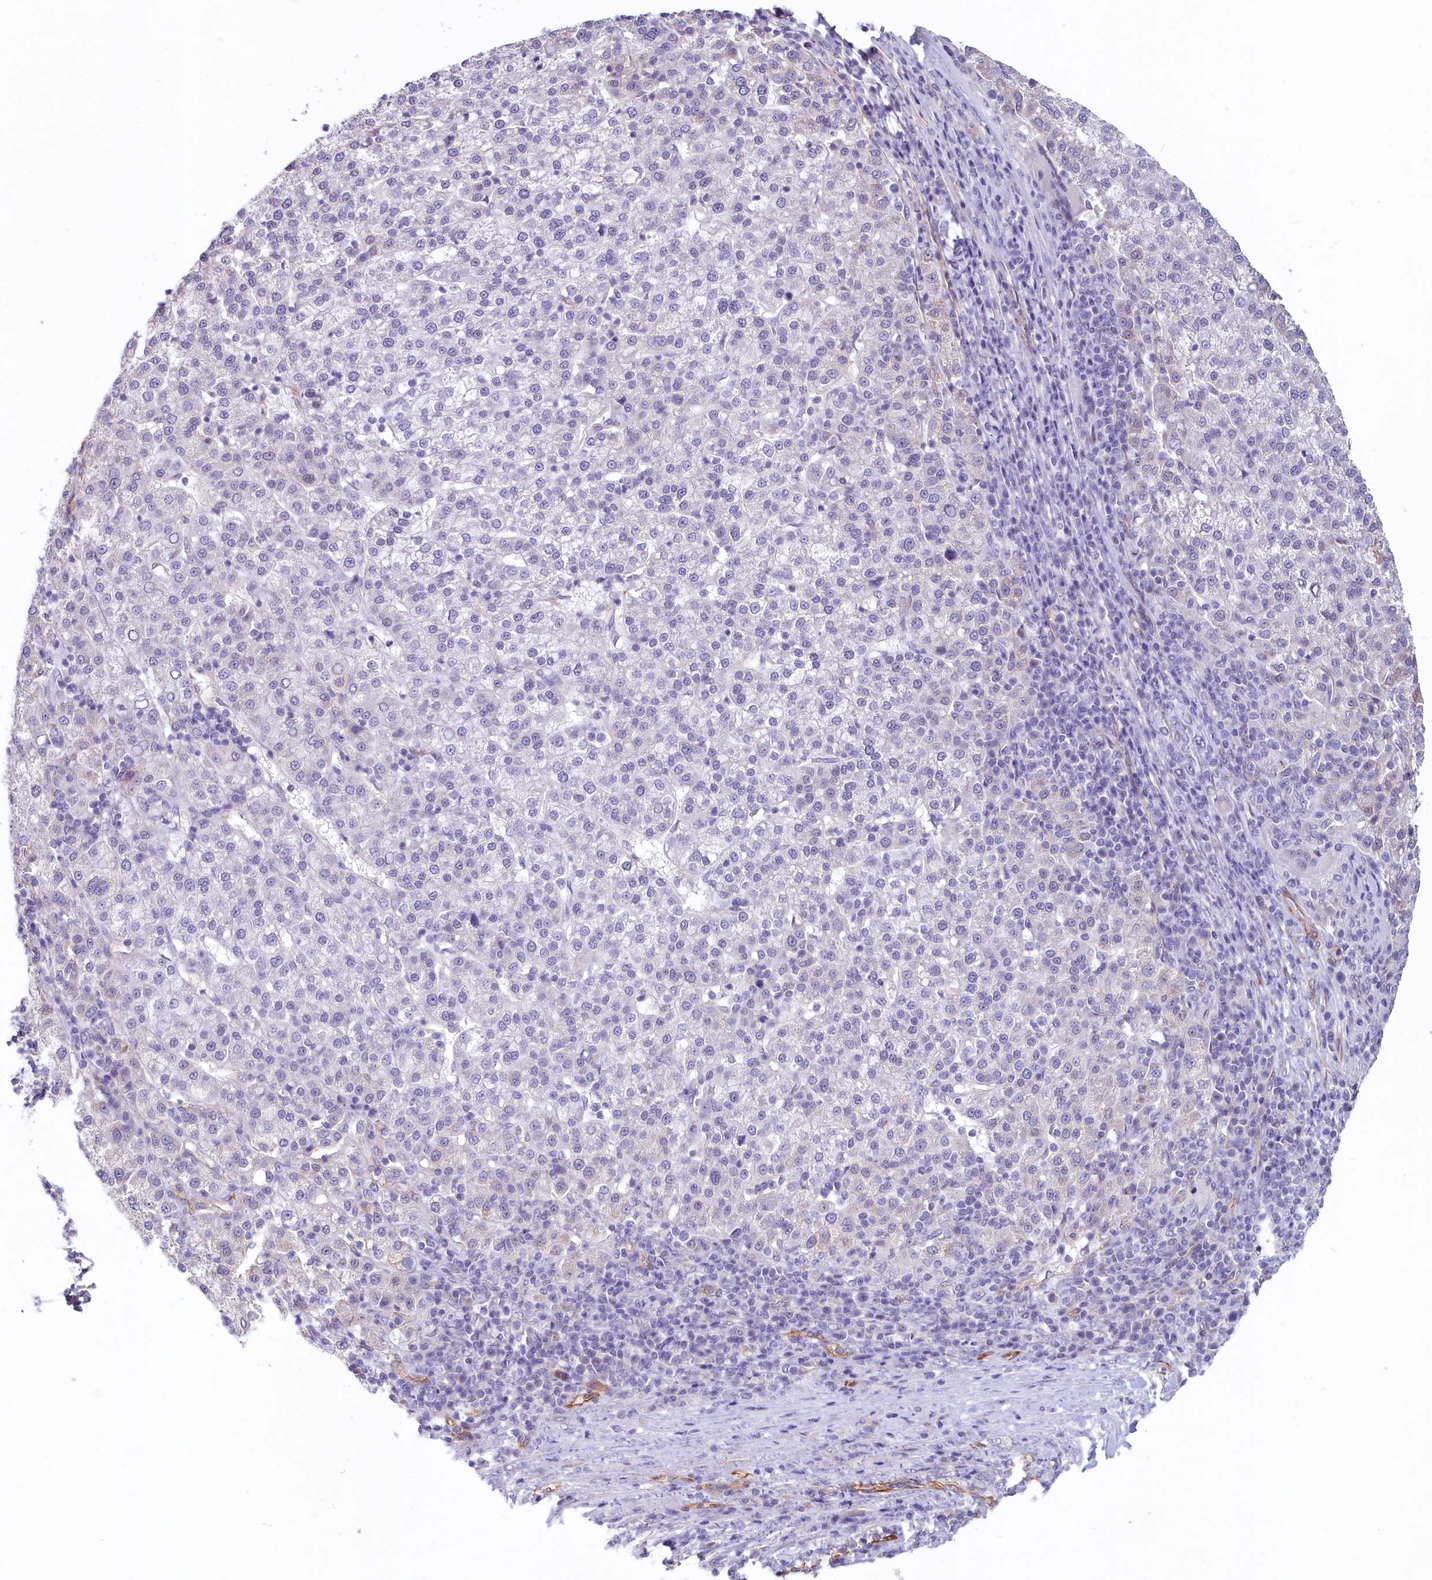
{"staining": {"intensity": "negative", "quantity": "none", "location": "none"}, "tissue": "liver cancer", "cell_type": "Tumor cells", "image_type": "cancer", "snomed": [{"axis": "morphology", "description": "Carcinoma, Hepatocellular, NOS"}, {"axis": "topography", "description": "Liver"}], "caption": "A high-resolution micrograph shows immunohistochemistry (IHC) staining of hepatocellular carcinoma (liver), which displays no significant positivity in tumor cells.", "gene": "PROCR", "patient": {"sex": "female", "age": 58}}